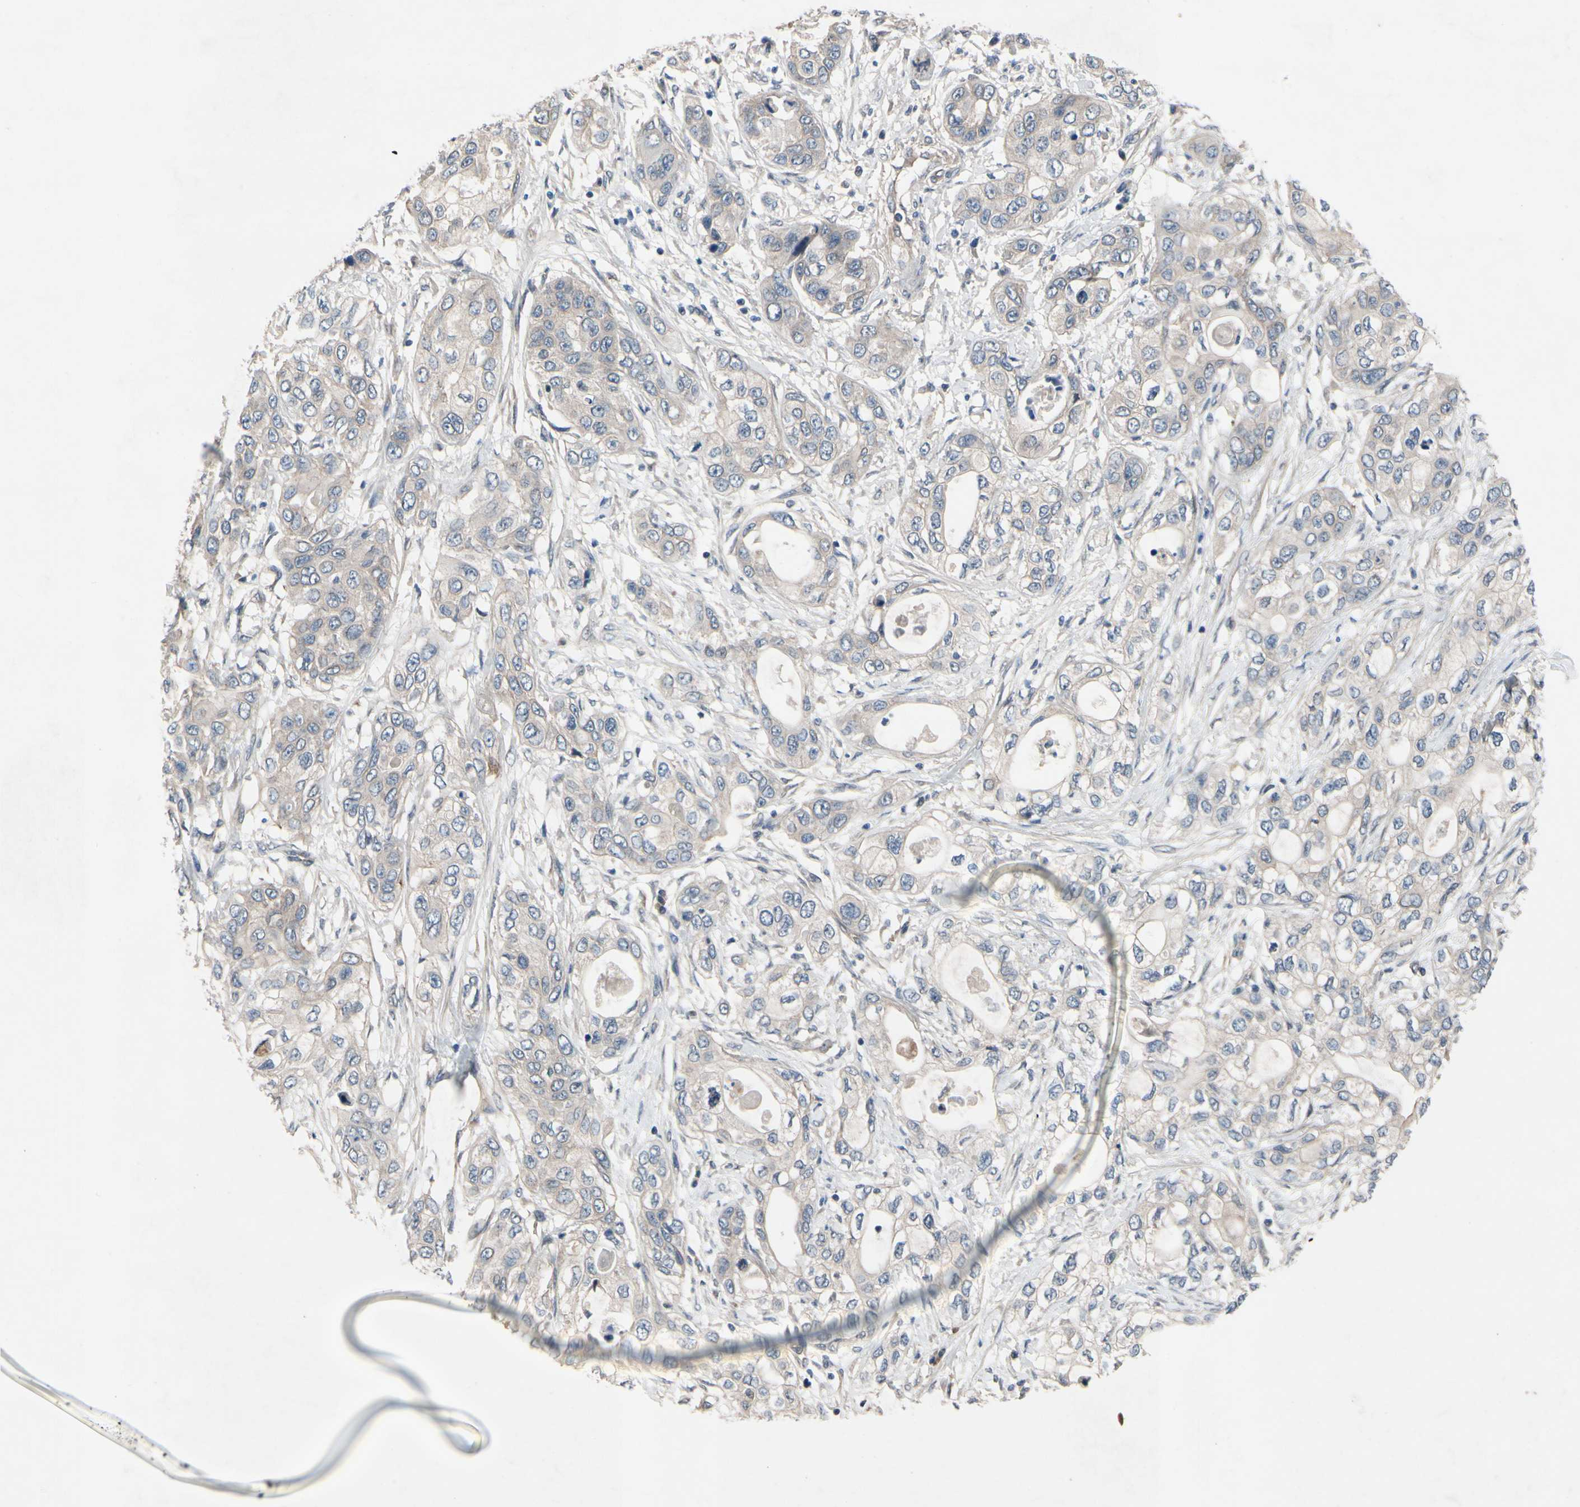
{"staining": {"intensity": "weak", "quantity": "<25%", "location": "cytoplasmic/membranous"}, "tissue": "pancreatic cancer", "cell_type": "Tumor cells", "image_type": "cancer", "snomed": [{"axis": "morphology", "description": "Adenocarcinoma, NOS"}, {"axis": "topography", "description": "Pancreas"}], "caption": "Immunohistochemistry (IHC) of pancreatic cancer (adenocarcinoma) shows no expression in tumor cells.", "gene": "ICAM5", "patient": {"sex": "female", "age": 70}}